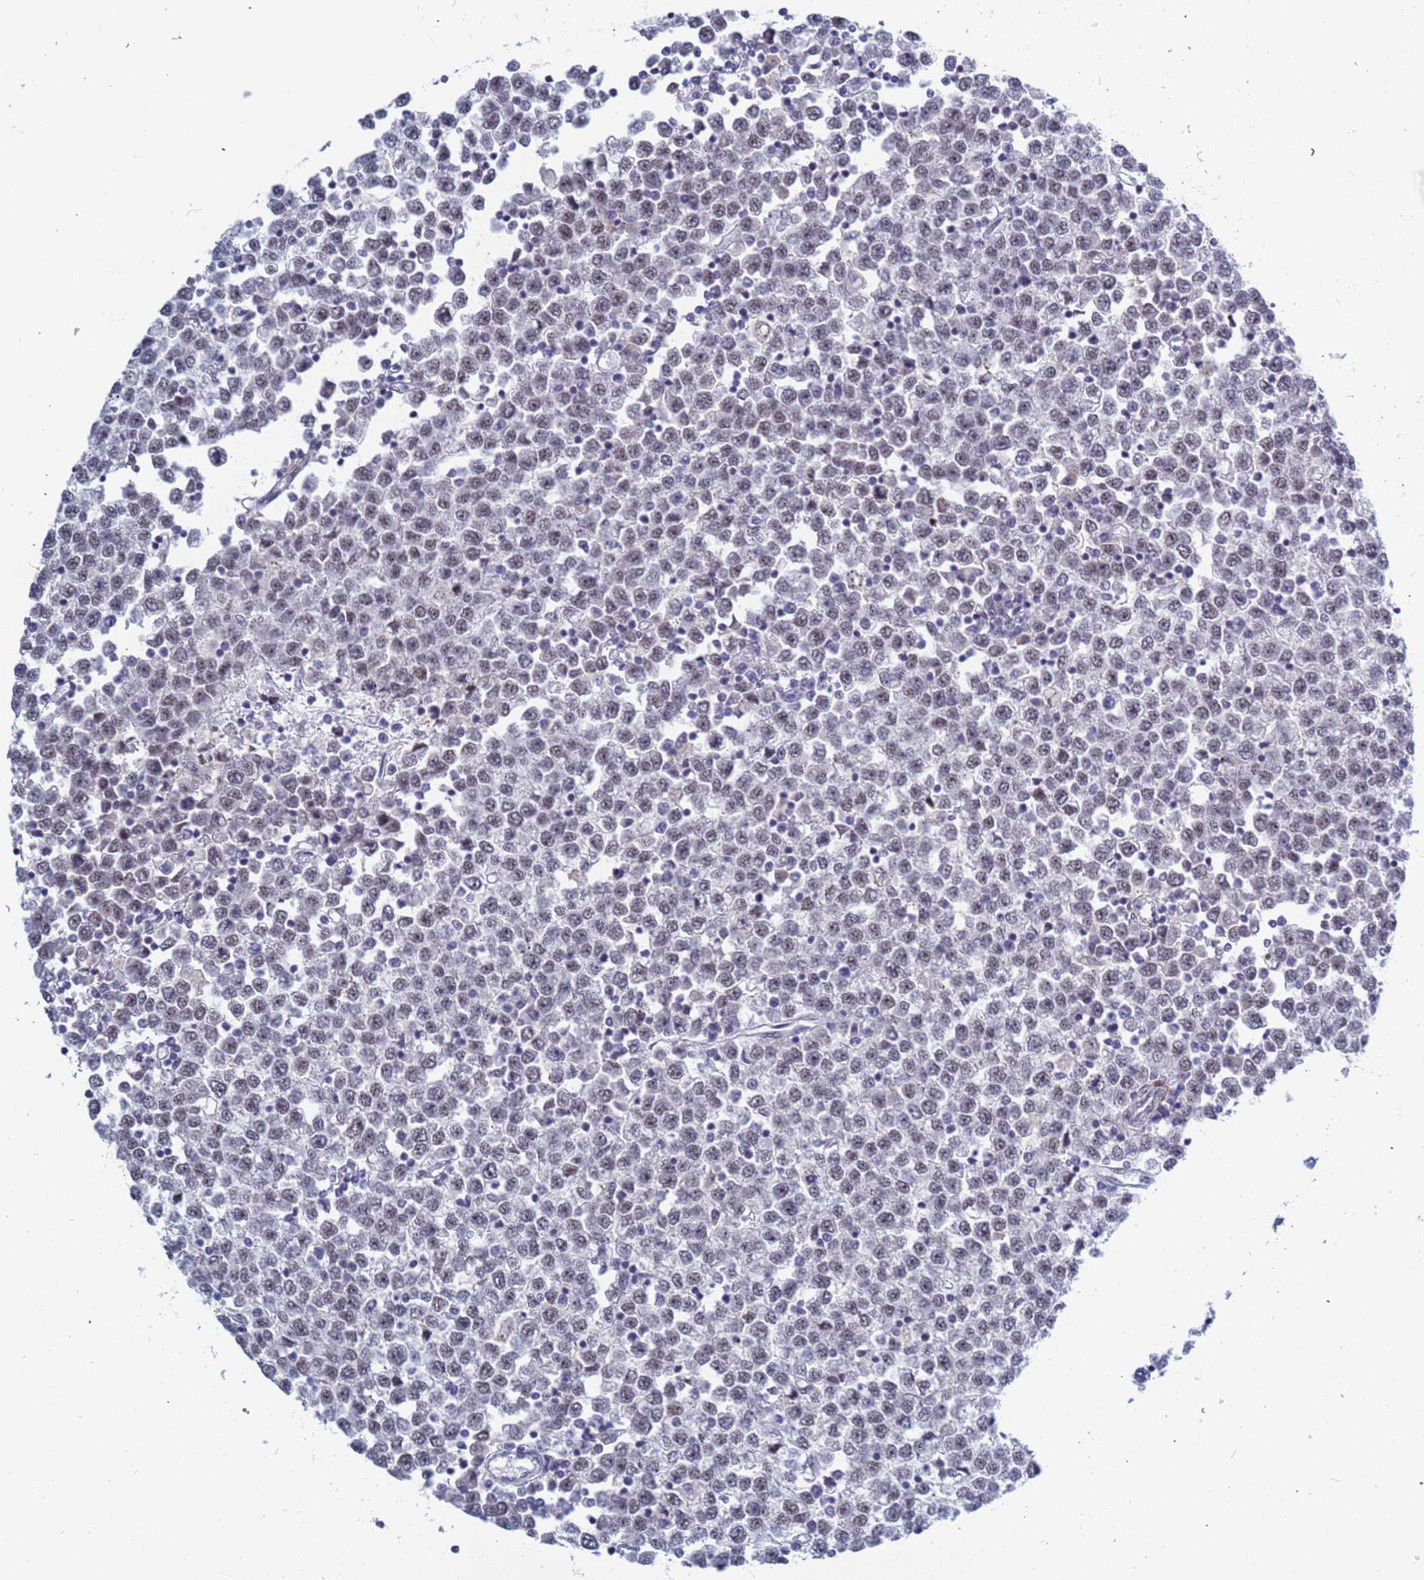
{"staining": {"intensity": "weak", "quantity": "25%-75%", "location": "nuclear"}, "tissue": "testis cancer", "cell_type": "Tumor cells", "image_type": "cancer", "snomed": [{"axis": "morphology", "description": "Seminoma, NOS"}, {"axis": "topography", "description": "Testis"}], "caption": "Immunohistochemistry photomicrograph of human testis cancer stained for a protein (brown), which reveals low levels of weak nuclear staining in about 25%-75% of tumor cells.", "gene": "CXorf65", "patient": {"sex": "male", "age": 65}}